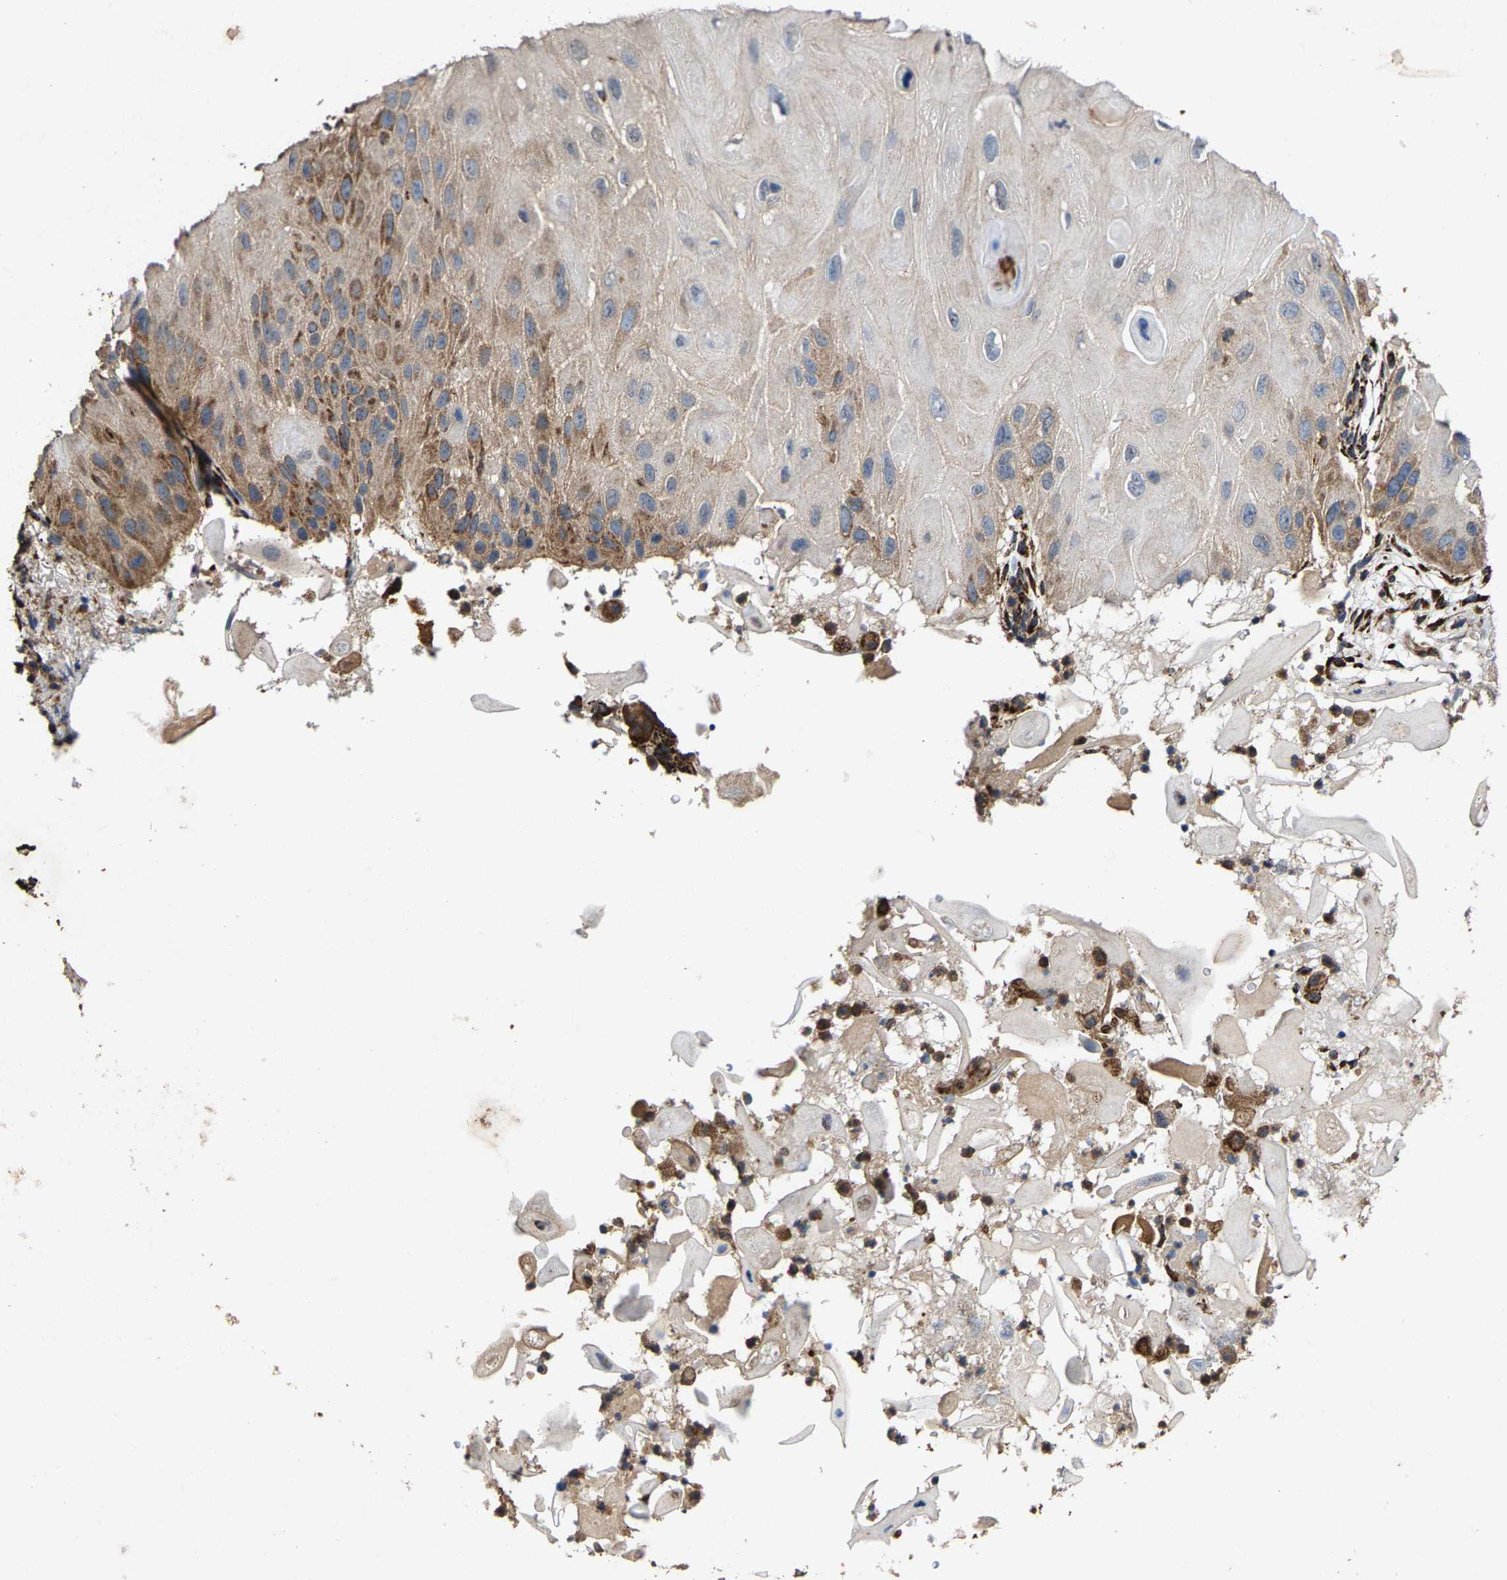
{"staining": {"intensity": "moderate", "quantity": "<25%", "location": "cytoplasmic/membranous"}, "tissue": "skin cancer", "cell_type": "Tumor cells", "image_type": "cancer", "snomed": [{"axis": "morphology", "description": "Squamous cell carcinoma, NOS"}, {"axis": "topography", "description": "Skin"}], "caption": "This histopathology image demonstrates immunohistochemistry (IHC) staining of human skin cancer, with low moderate cytoplasmic/membranous expression in approximately <25% of tumor cells.", "gene": "FGD3", "patient": {"sex": "female", "age": 77}}